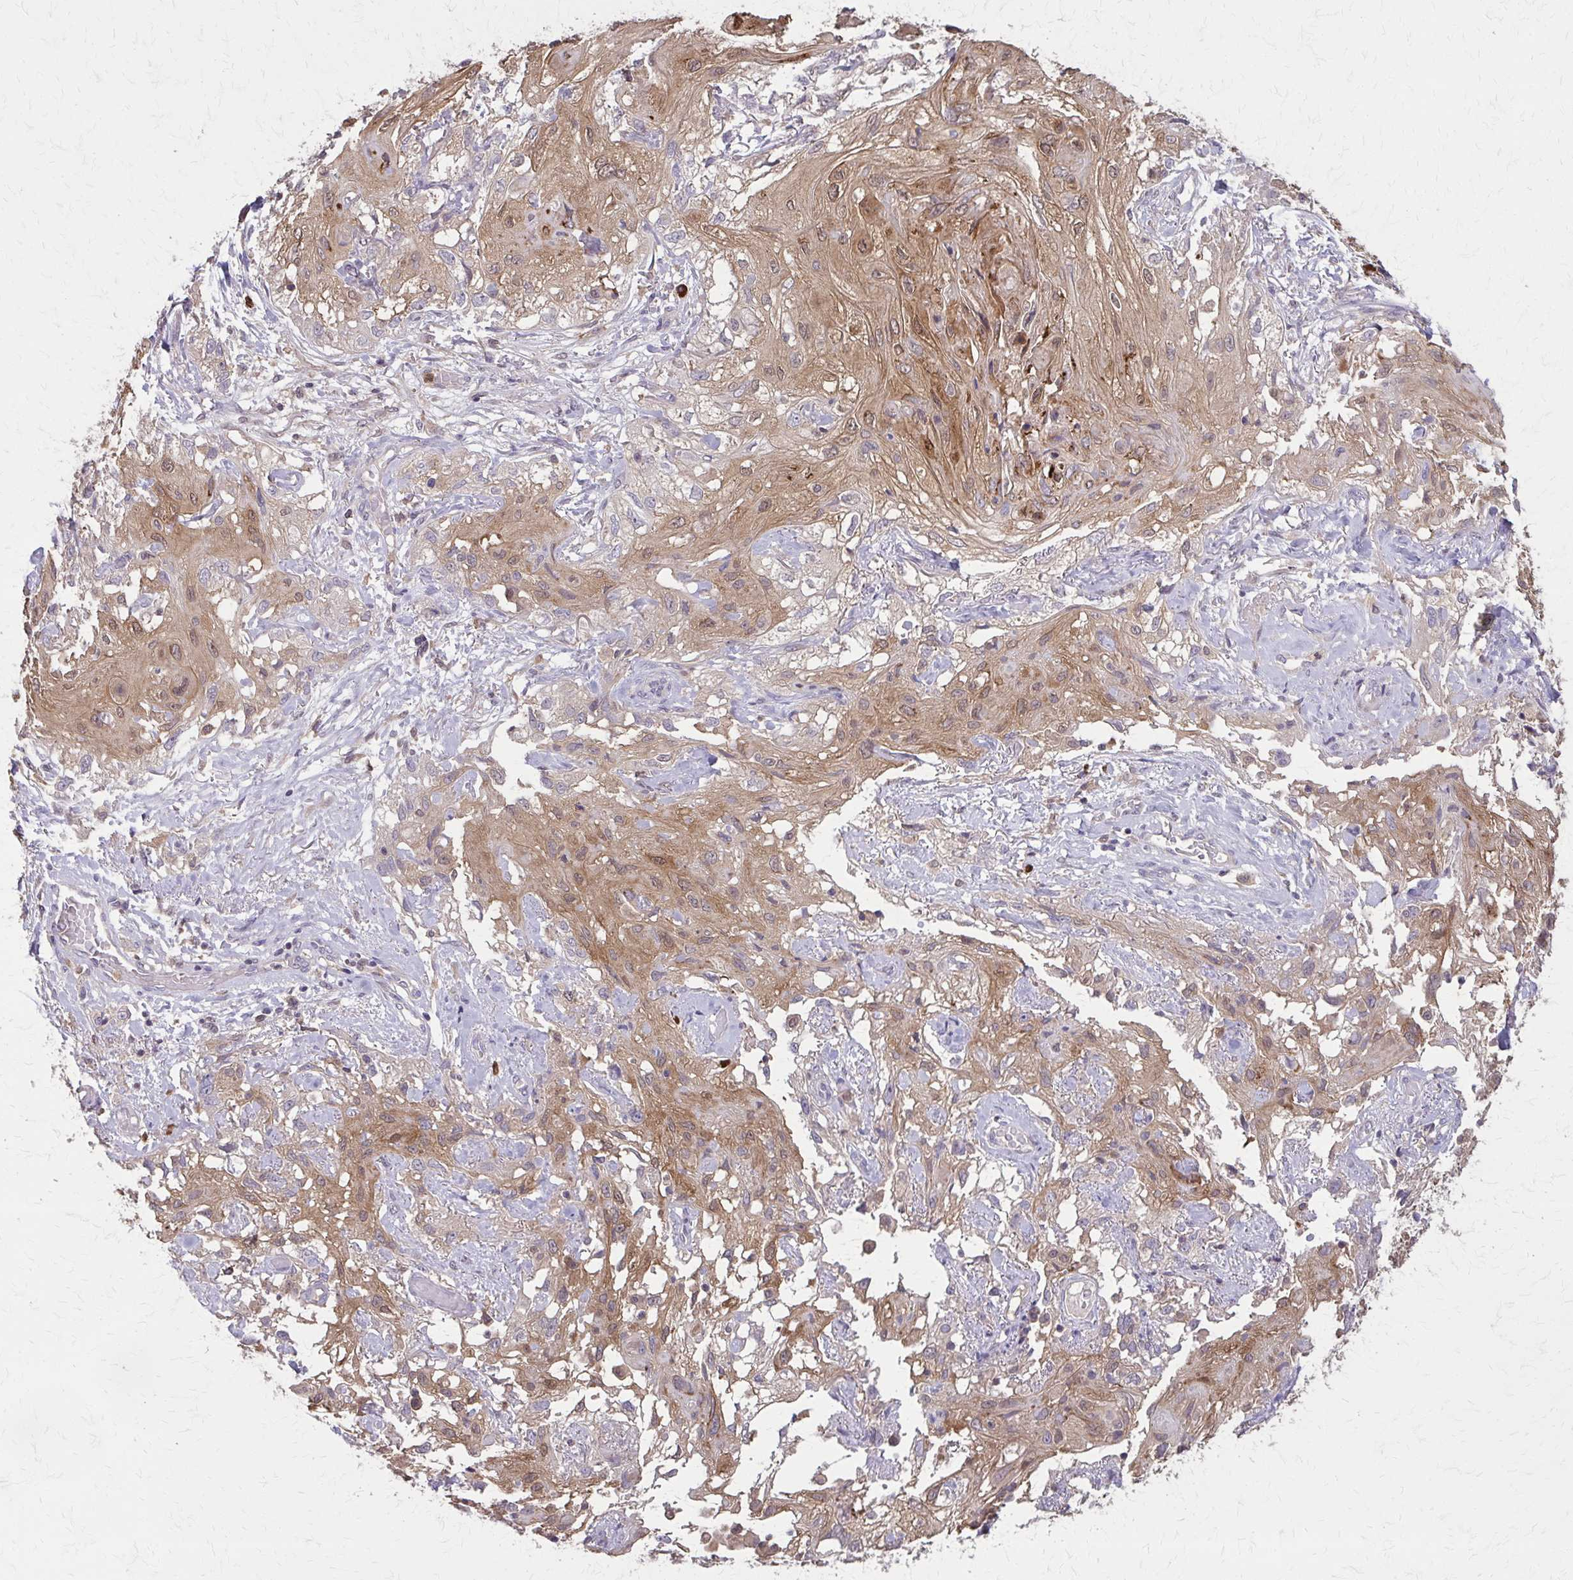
{"staining": {"intensity": "moderate", "quantity": ">75%", "location": "cytoplasmic/membranous"}, "tissue": "skin cancer", "cell_type": "Tumor cells", "image_type": "cancer", "snomed": [{"axis": "morphology", "description": "Squamous cell carcinoma, NOS"}, {"axis": "topography", "description": "Skin"}, {"axis": "topography", "description": "Vulva"}], "caption": "Human skin cancer stained with a brown dye exhibits moderate cytoplasmic/membranous positive staining in about >75% of tumor cells.", "gene": "NRBF2", "patient": {"sex": "female", "age": 86}}